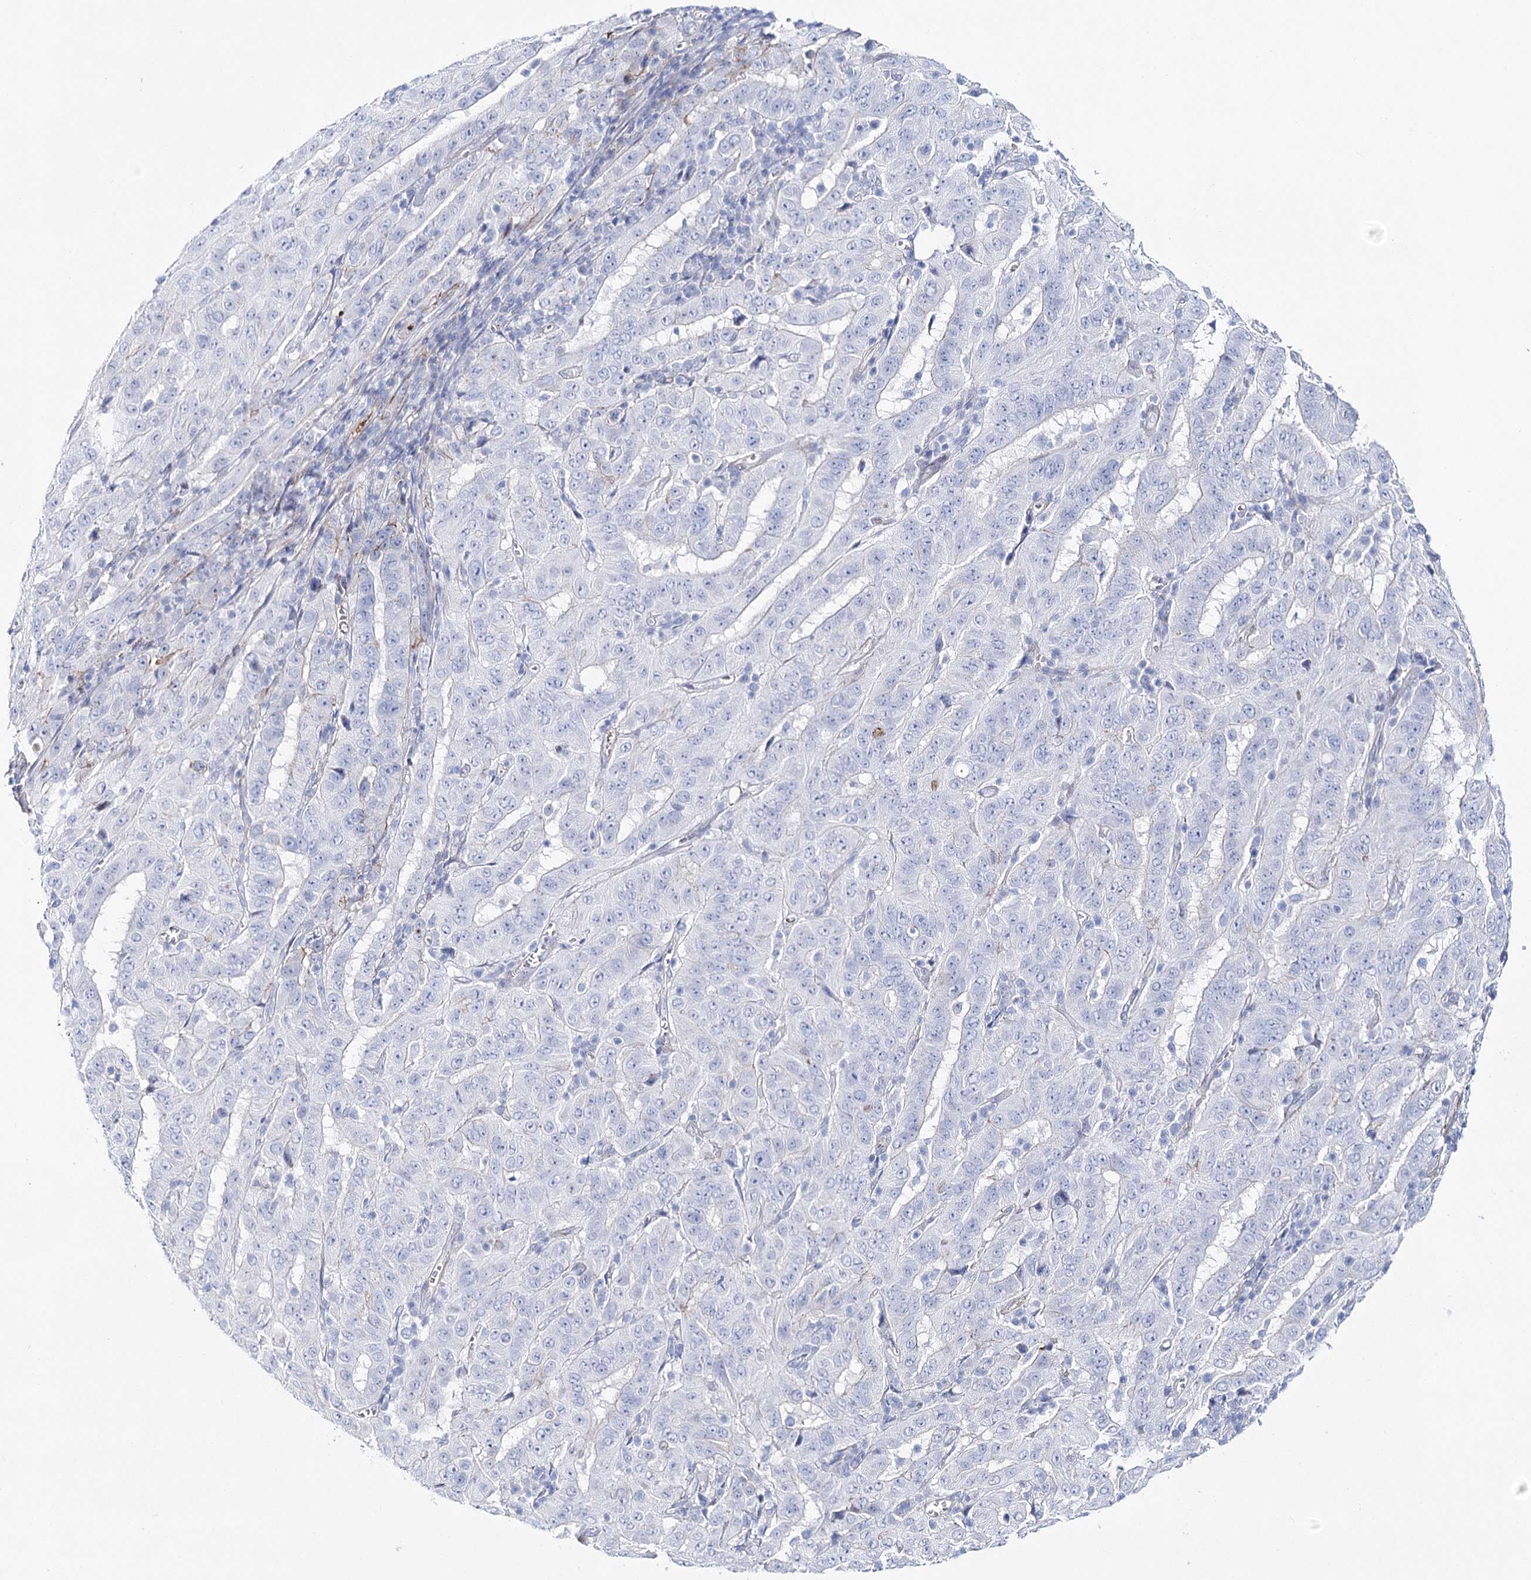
{"staining": {"intensity": "negative", "quantity": "none", "location": "none"}, "tissue": "pancreatic cancer", "cell_type": "Tumor cells", "image_type": "cancer", "snomed": [{"axis": "morphology", "description": "Adenocarcinoma, NOS"}, {"axis": "topography", "description": "Pancreas"}], "caption": "Immunohistochemical staining of pancreatic cancer (adenocarcinoma) displays no significant positivity in tumor cells. (Brightfield microscopy of DAB immunohistochemistry (IHC) at high magnification).", "gene": "ANKRD23", "patient": {"sex": "male", "age": 63}}